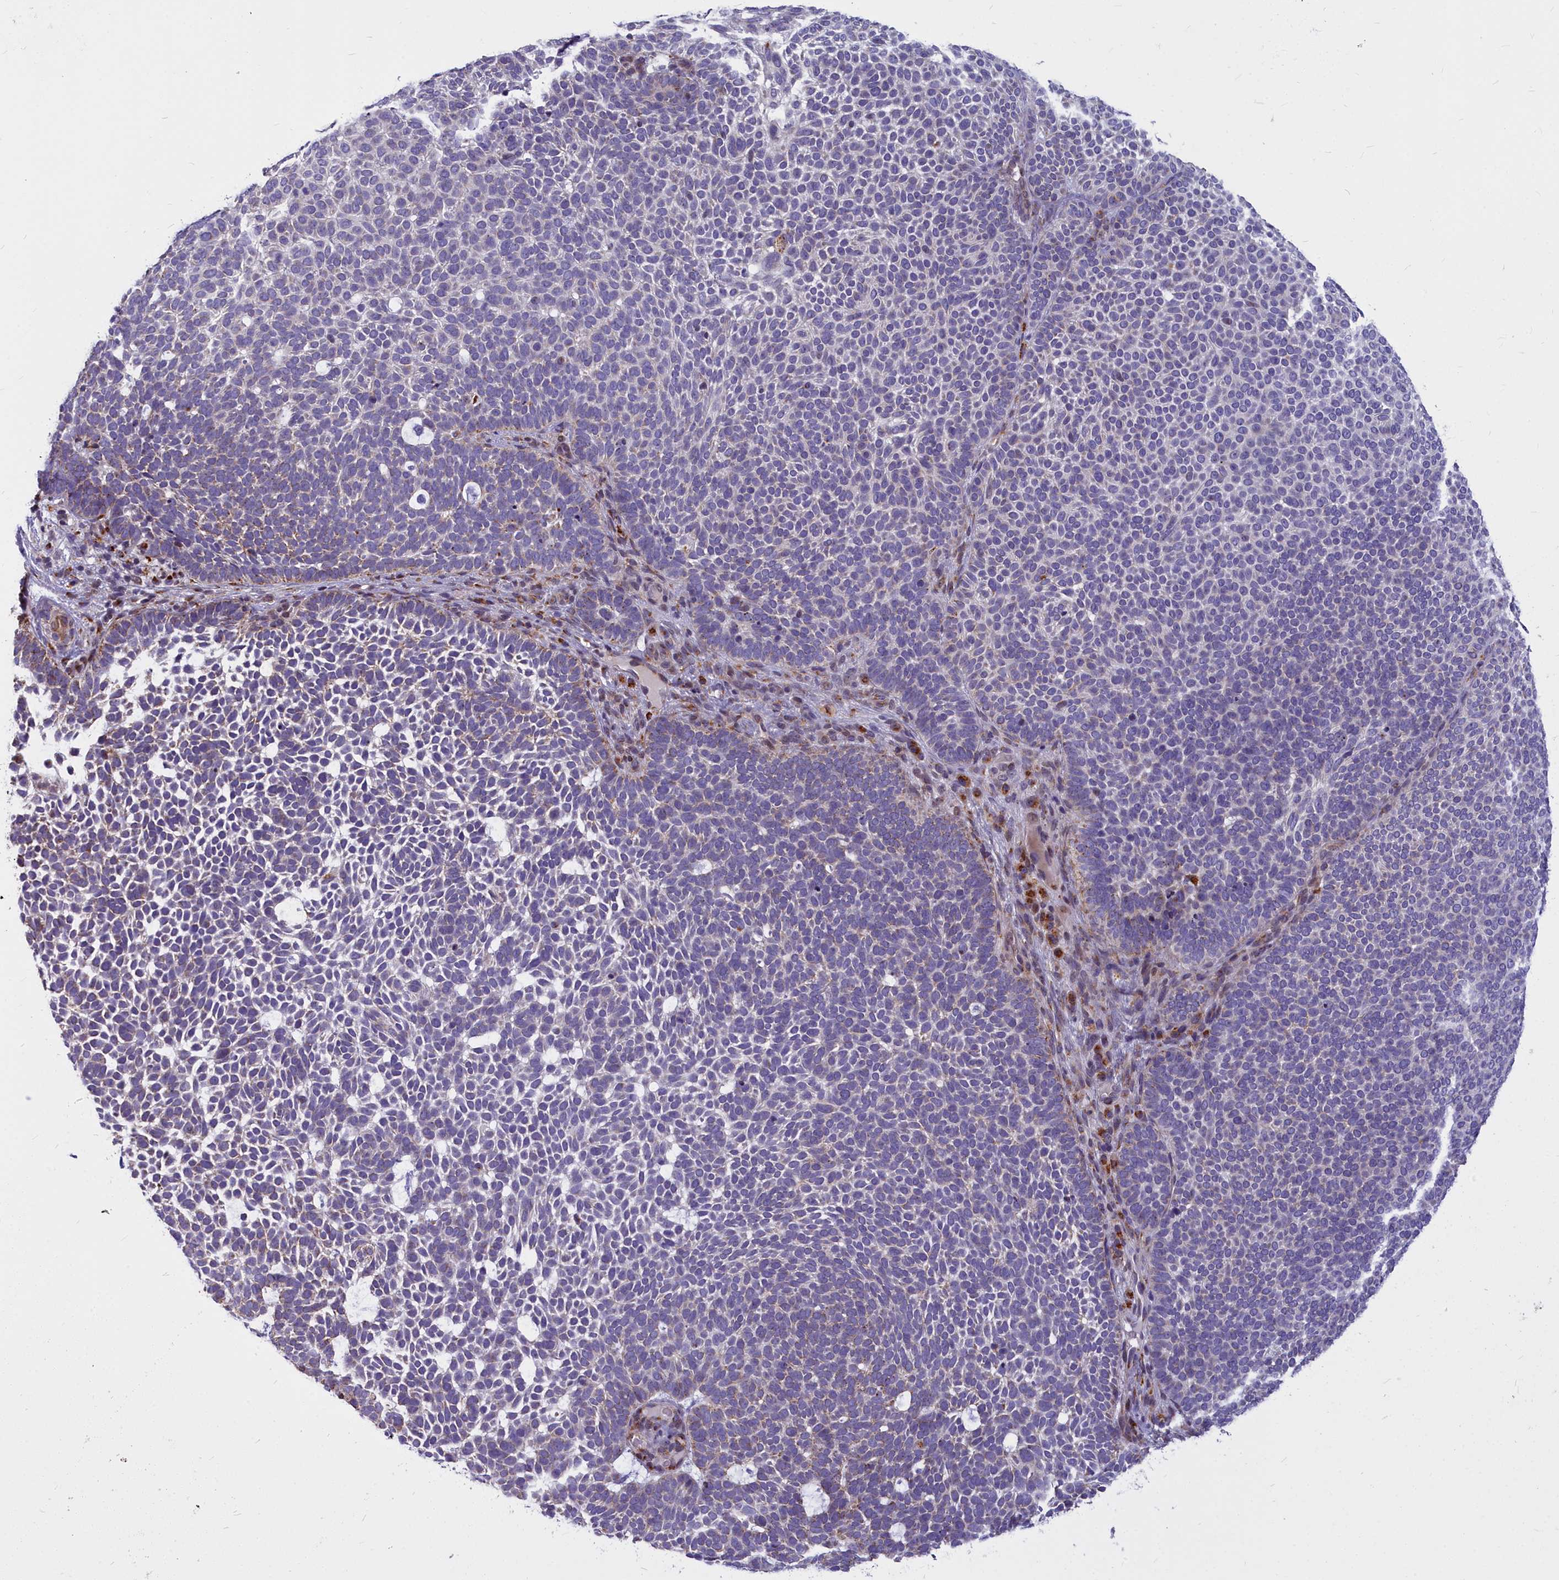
{"staining": {"intensity": "negative", "quantity": "none", "location": "none"}, "tissue": "skin cancer", "cell_type": "Tumor cells", "image_type": "cancer", "snomed": [{"axis": "morphology", "description": "Basal cell carcinoma"}, {"axis": "topography", "description": "Skin"}], "caption": "This is an immunohistochemistry (IHC) photomicrograph of skin basal cell carcinoma. There is no staining in tumor cells.", "gene": "WDPCP", "patient": {"sex": "female", "age": 77}}